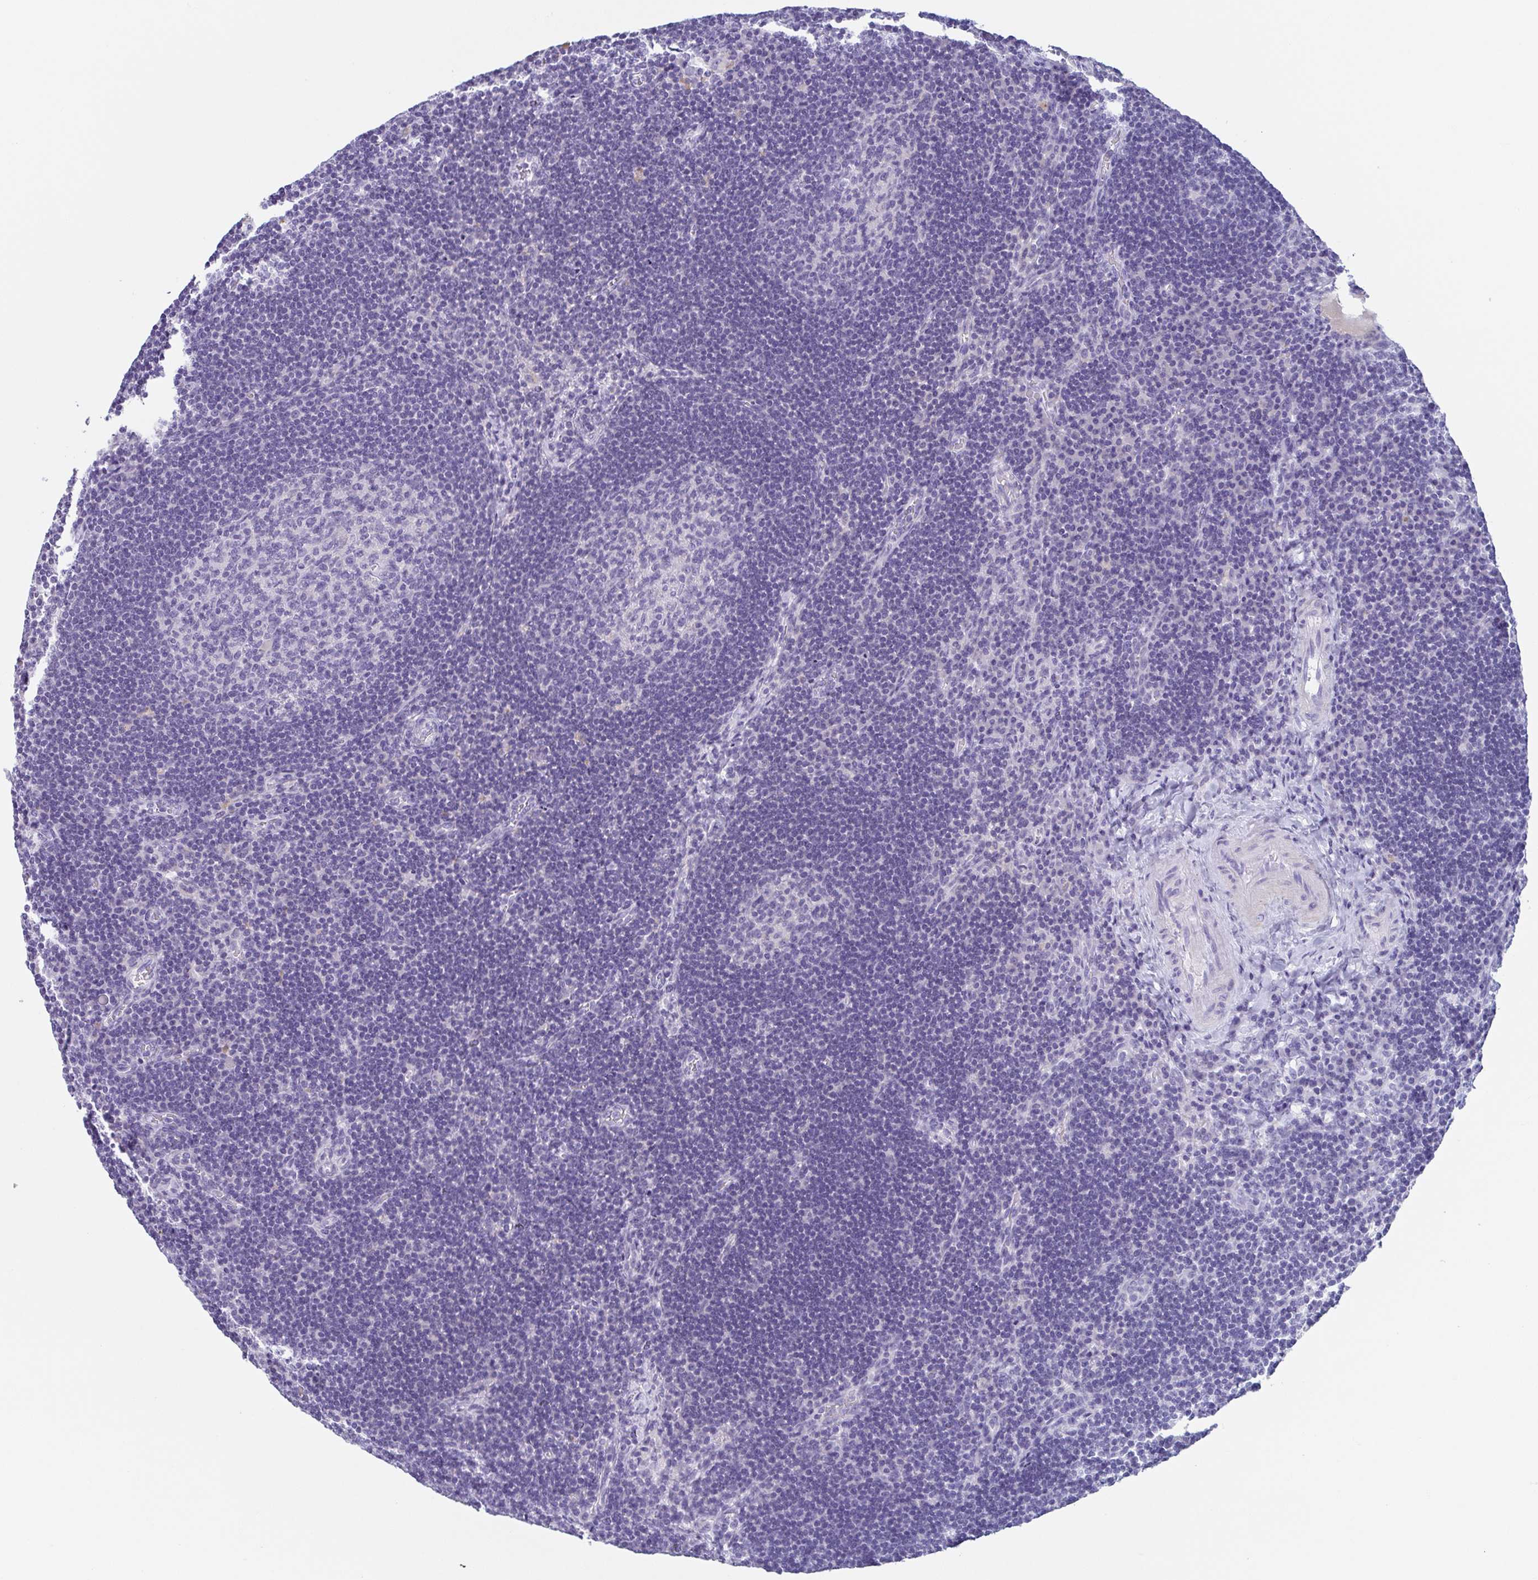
{"staining": {"intensity": "negative", "quantity": "none", "location": "none"}, "tissue": "lymph node", "cell_type": "Germinal center cells", "image_type": "normal", "snomed": [{"axis": "morphology", "description": "Normal tissue, NOS"}, {"axis": "topography", "description": "Lymph node"}], "caption": "A high-resolution micrograph shows immunohistochemistry (IHC) staining of benign lymph node, which demonstrates no significant positivity in germinal center cells.", "gene": "TAGLN3", "patient": {"sex": "male", "age": 67}}